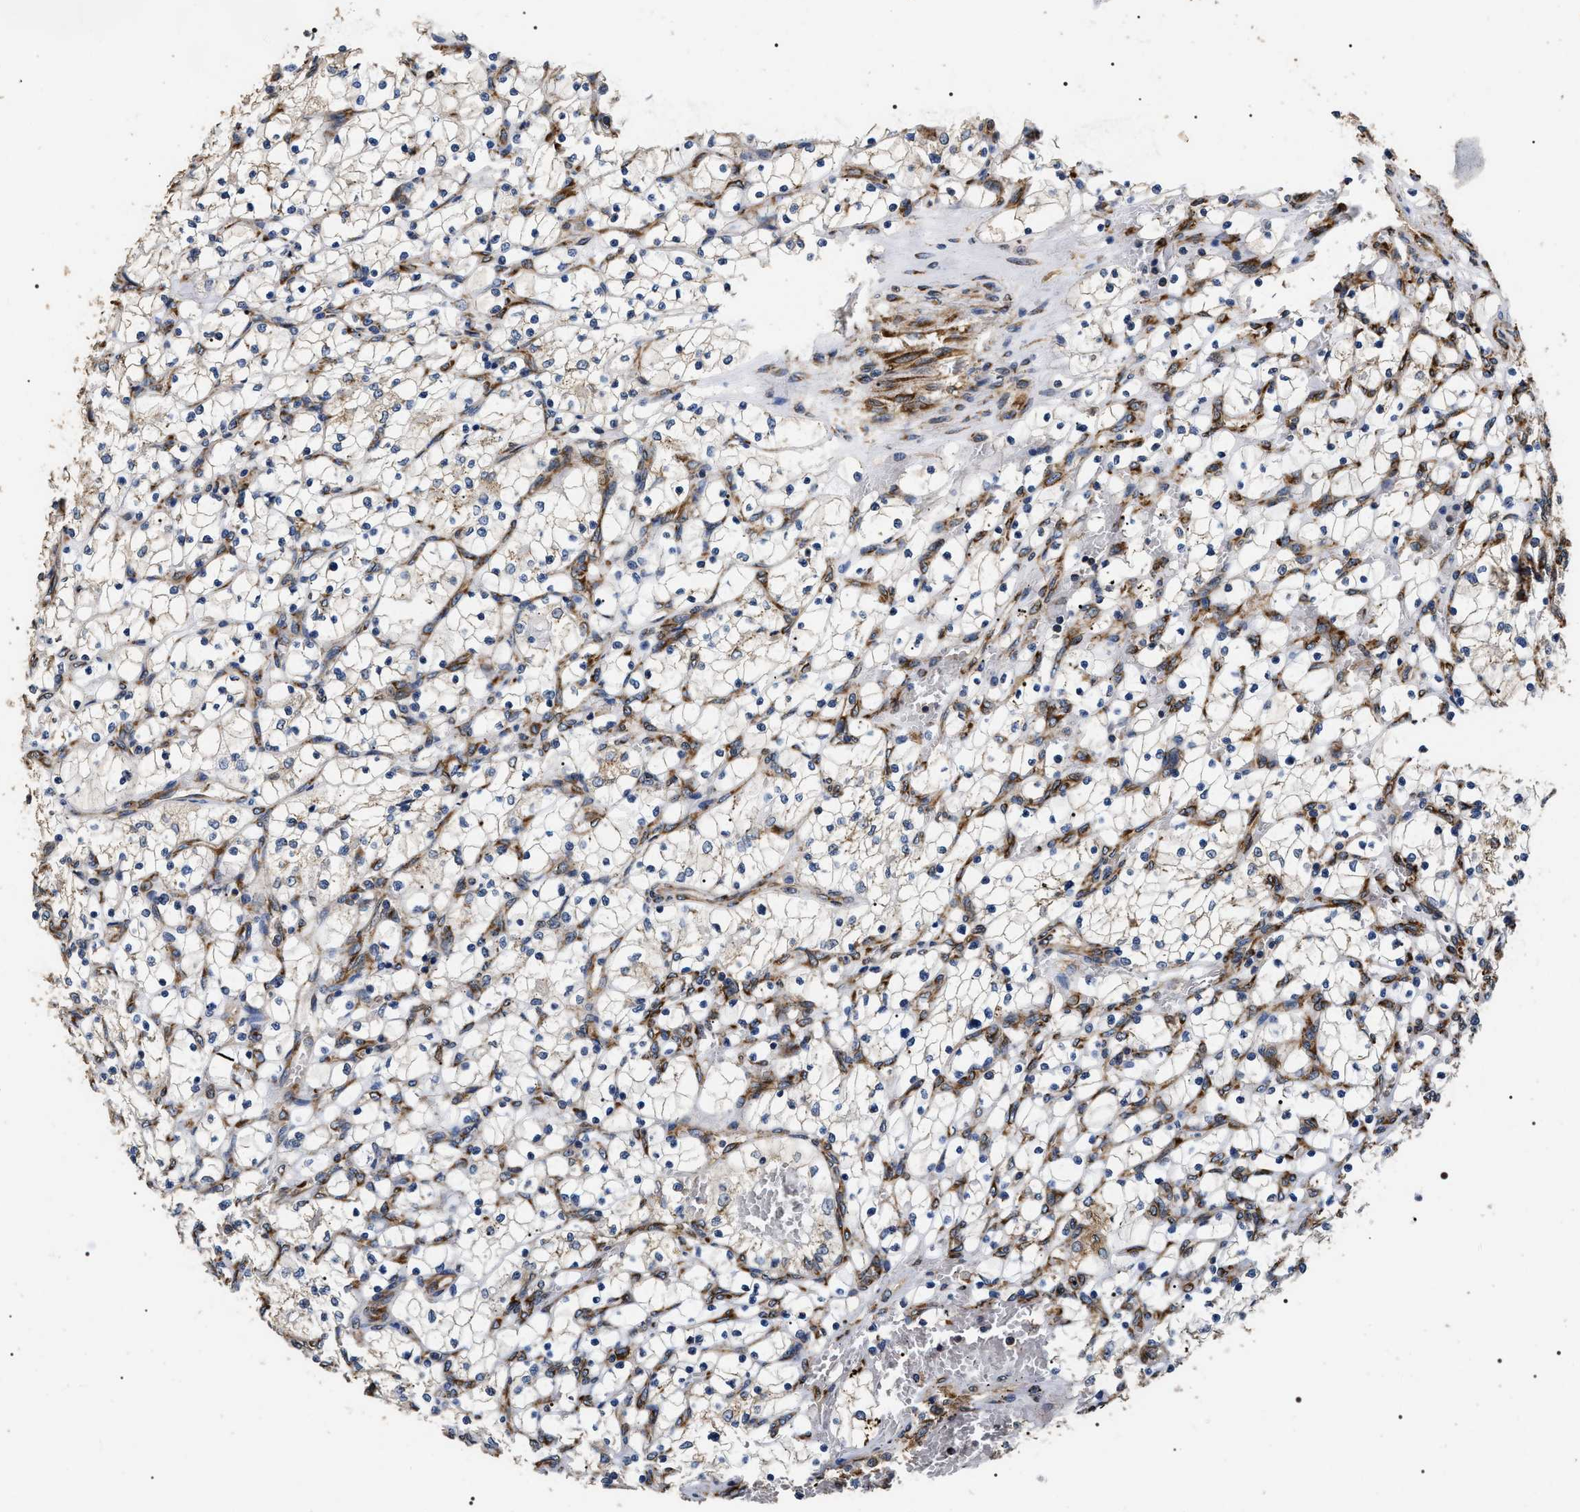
{"staining": {"intensity": "negative", "quantity": "none", "location": "none"}, "tissue": "renal cancer", "cell_type": "Tumor cells", "image_type": "cancer", "snomed": [{"axis": "morphology", "description": "Adenocarcinoma, NOS"}, {"axis": "topography", "description": "Kidney"}], "caption": "Renal adenocarcinoma was stained to show a protein in brown. There is no significant expression in tumor cells. The staining is performed using DAB (3,3'-diaminobenzidine) brown chromogen with nuclei counter-stained in using hematoxylin.", "gene": "KTN1", "patient": {"sex": "female", "age": 69}}